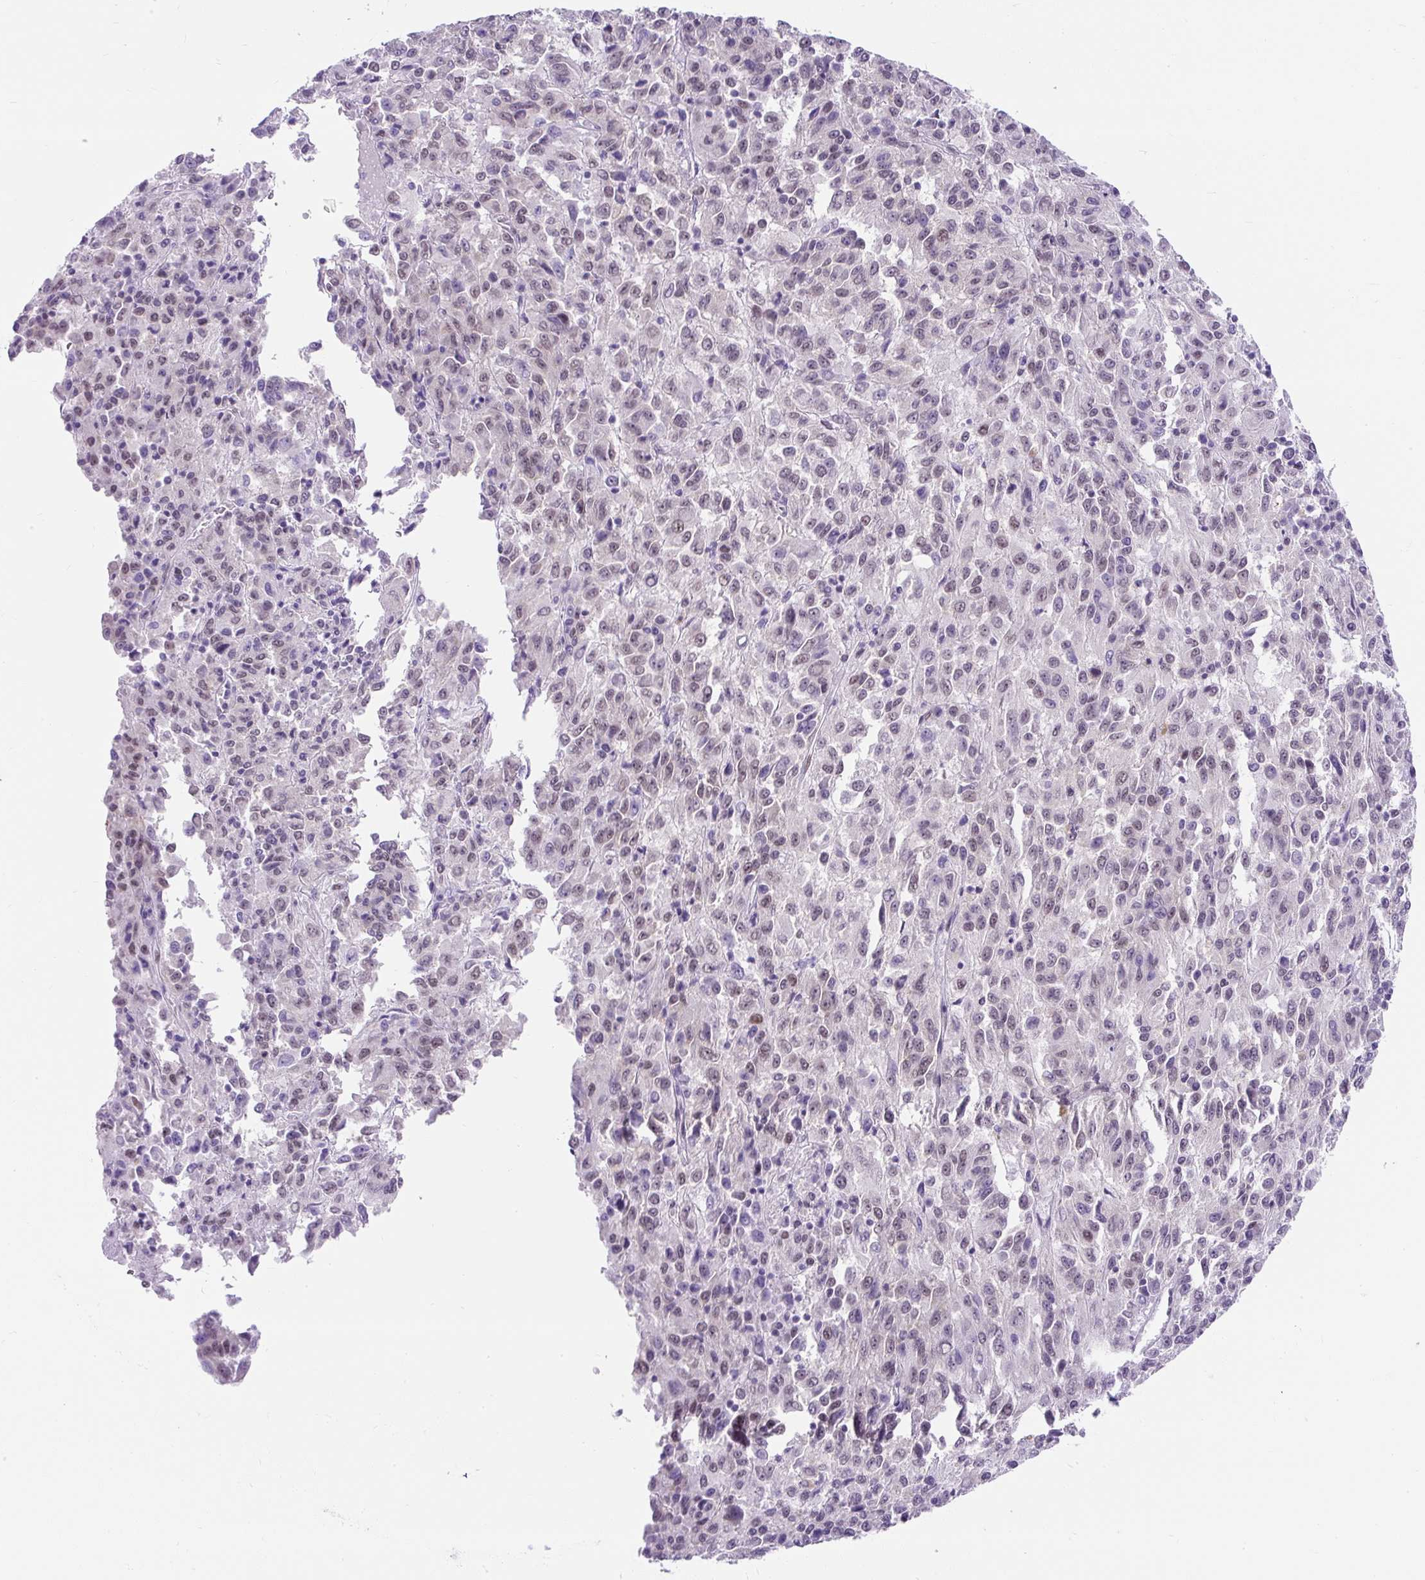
{"staining": {"intensity": "weak", "quantity": "<25%", "location": "nuclear"}, "tissue": "melanoma", "cell_type": "Tumor cells", "image_type": "cancer", "snomed": [{"axis": "morphology", "description": "Malignant melanoma, Metastatic site"}, {"axis": "topography", "description": "Lung"}], "caption": "A histopathology image of human melanoma is negative for staining in tumor cells.", "gene": "PLCXD2", "patient": {"sex": "male", "age": 64}}